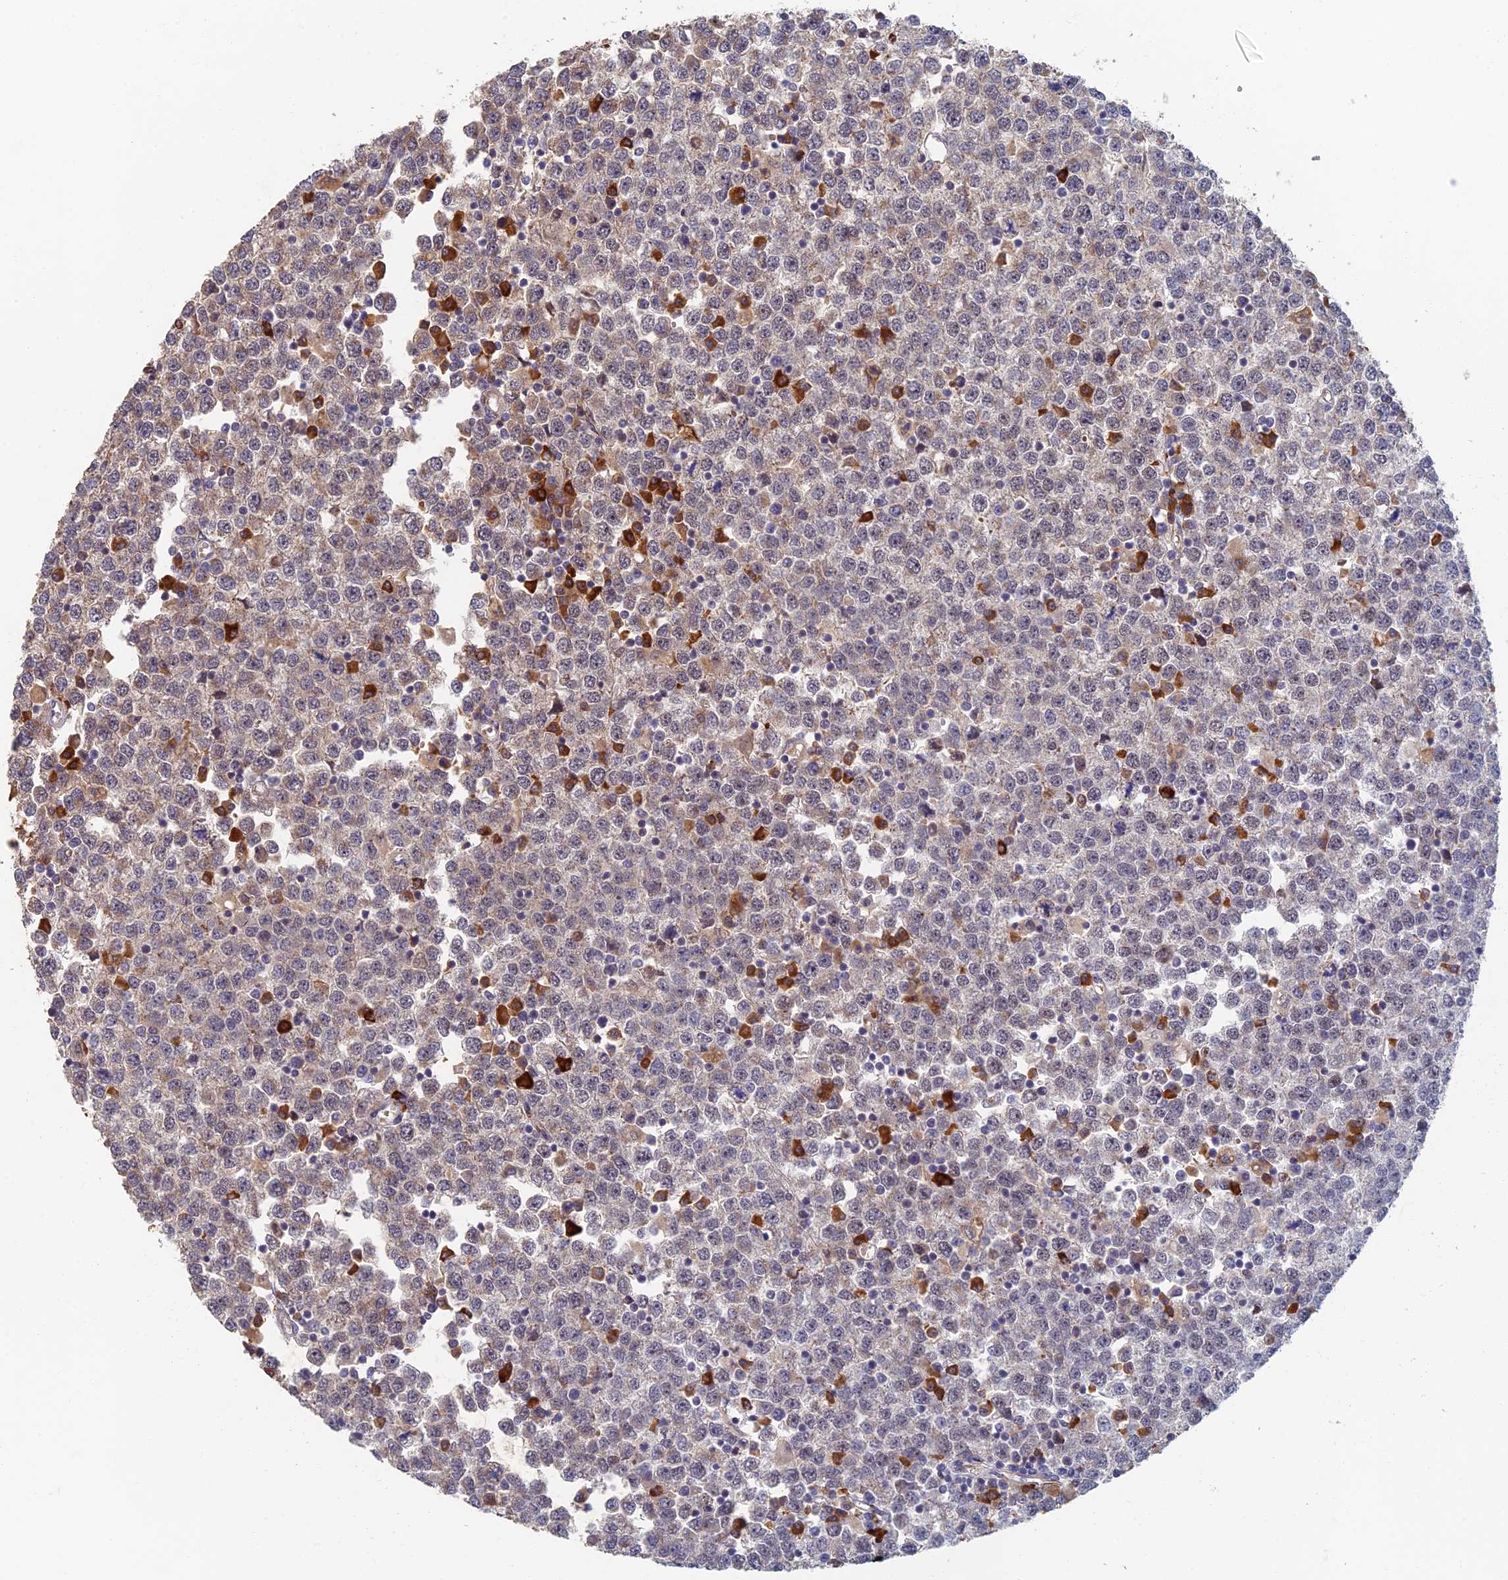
{"staining": {"intensity": "weak", "quantity": "25%-75%", "location": "cytoplasmic/membranous"}, "tissue": "testis cancer", "cell_type": "Tumor cells", "image_type": "cancer", "snomed": [{"axis": "morphology", "description": "Seminoma, NOS"}, {"axis": "topography", "description": "Testis"}], "caption": "This is a photomicrograph of IHC staining of seminoma (testis), which shows weak staining in the cytoplasmic/membranous of tumor cells.", "gene": "GPATCH1", "patient": {"sex": "male", "age": 65}}